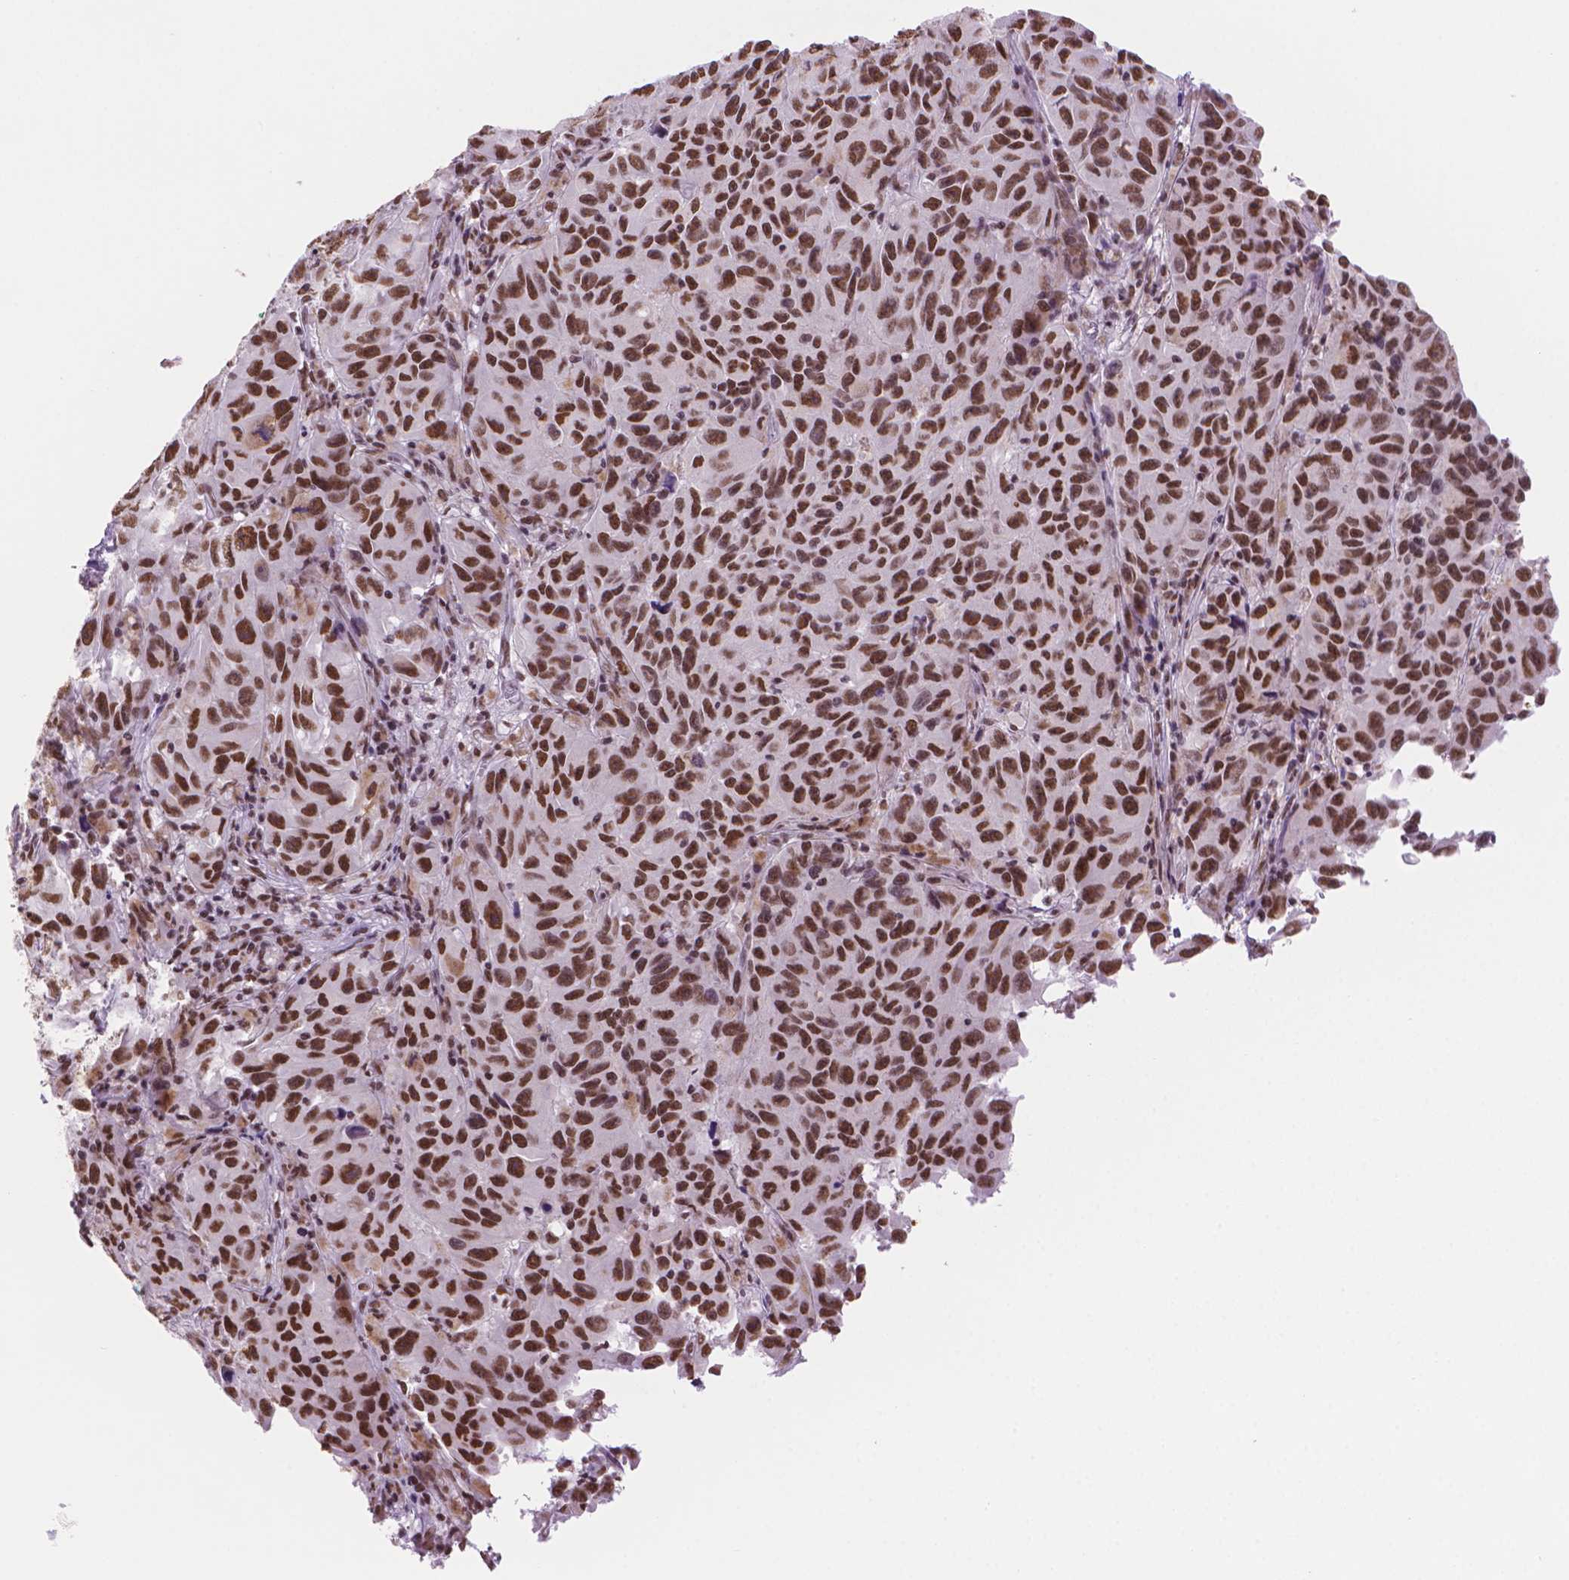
{"staining": {"intensity": "strong", "quantity": ">75%", "location": "nuclear"}, "tissue": "melanoma", "cell_type": "Tumor cells", "image_type": "cancer", "snomed": [{"axis": "morphology", "description": "Malignant melanoma, NOS"}, {"axis": "topography", "description": "Vulva, labia, clitoris and Bartholin´s gland, NO"}], "caption": "The photomicrograph displays immunohistochemical staining of malignant melanoma. There is strong nuclear expression is present in approximately >75% of tumor cells. (DAB IHC, brown staining for protein, blue staining for nuclei).", "gene": "RPA4", "patient": {"sex": "female", "age": 75}}